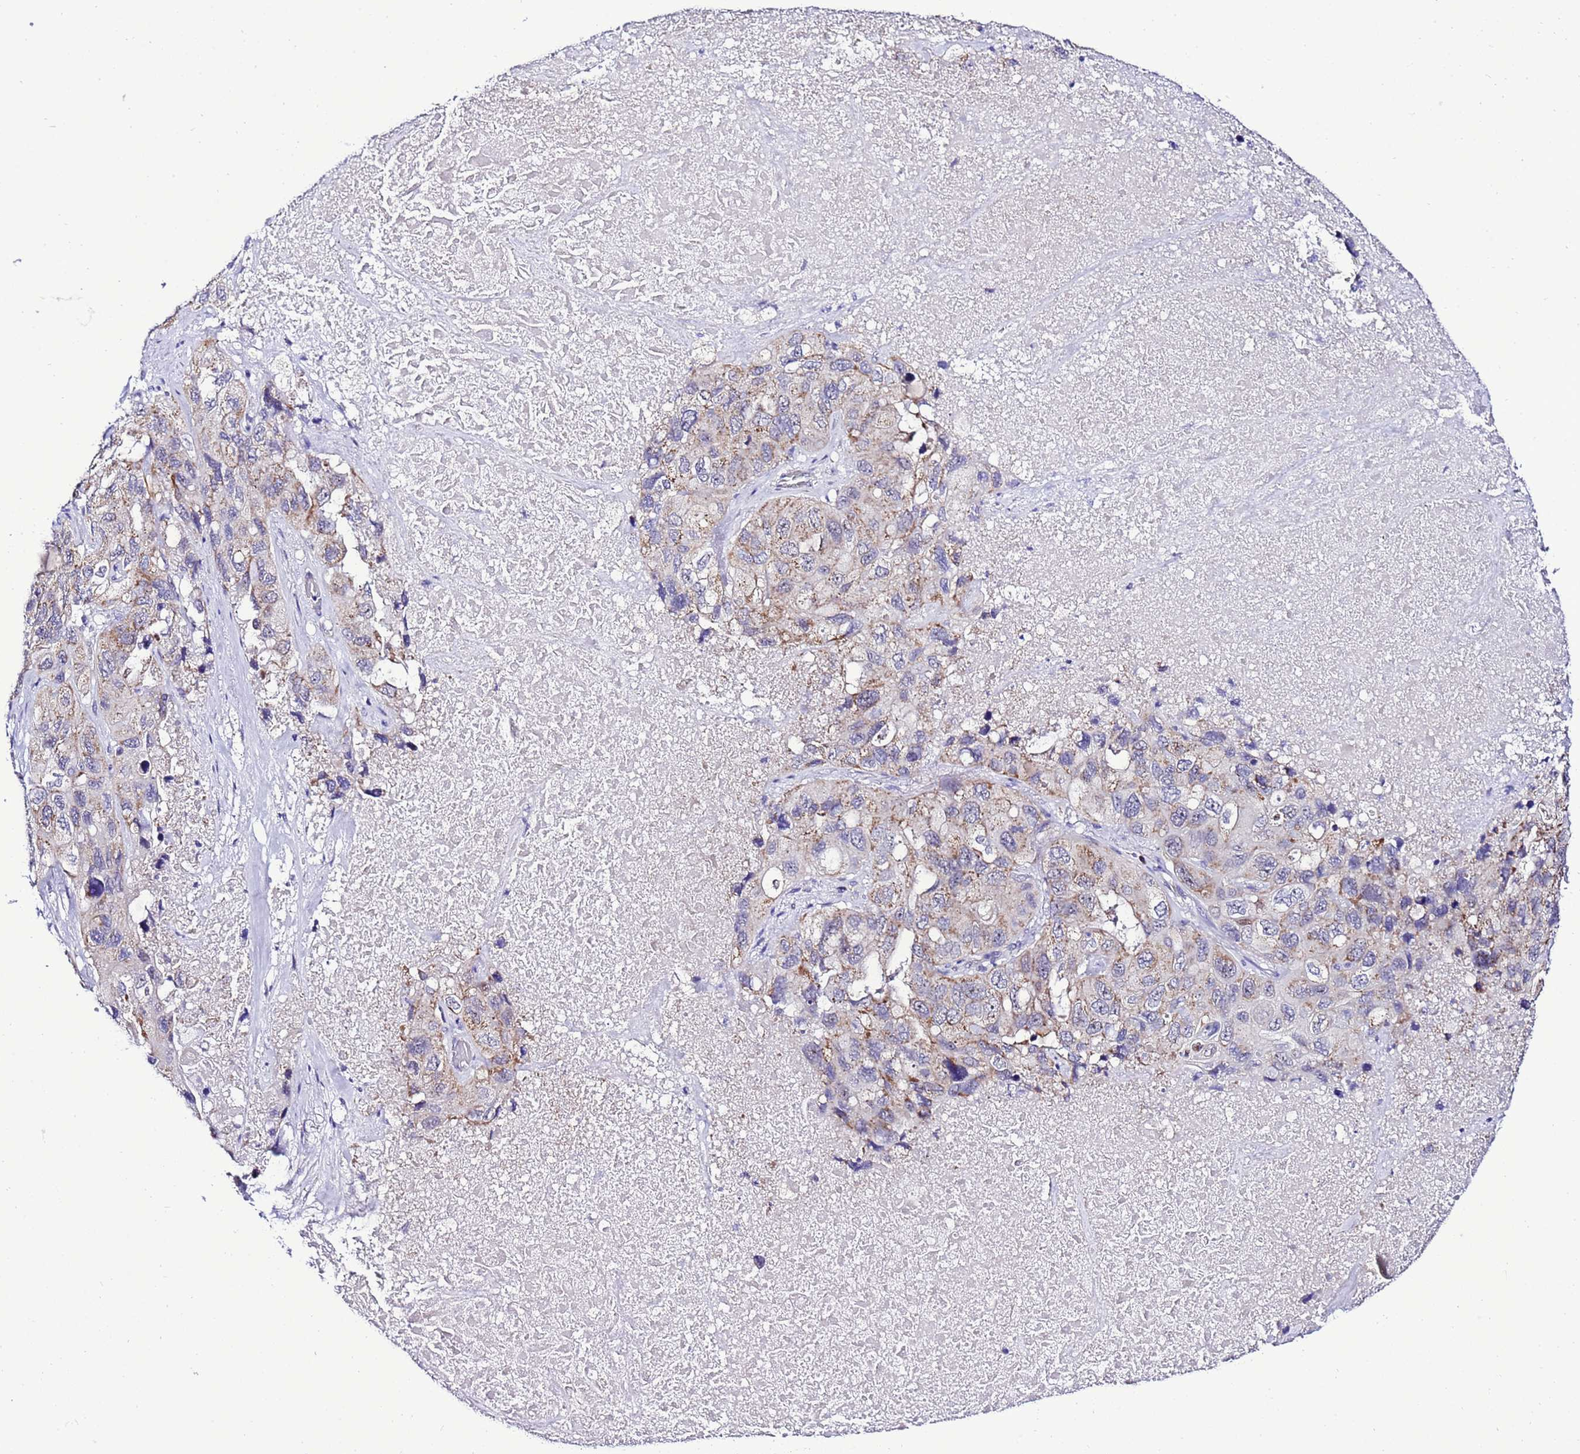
{"staining": {"intensity": "moderate", "quantity": "25%-75%", "location": "cytoplasmic/membranous"}, "tissue": "lung cancer", "cell_type": "Tumor cells", "image_type": "cancer", "snomed": [{"axis": "morphology", "description": "Squamous cell carcinoma, NOS"}, {"axis": "topography", "description": "Lung"}], "caption": "Immunohistochemical staining of lung squamous cell carcinoma displays medium levels of moderate cytoplasmic/membranous positivity in approximately 25%-75% of tumor cells.", "gene": "DPH6", "patient": {"sex": "female", "age": 73}}